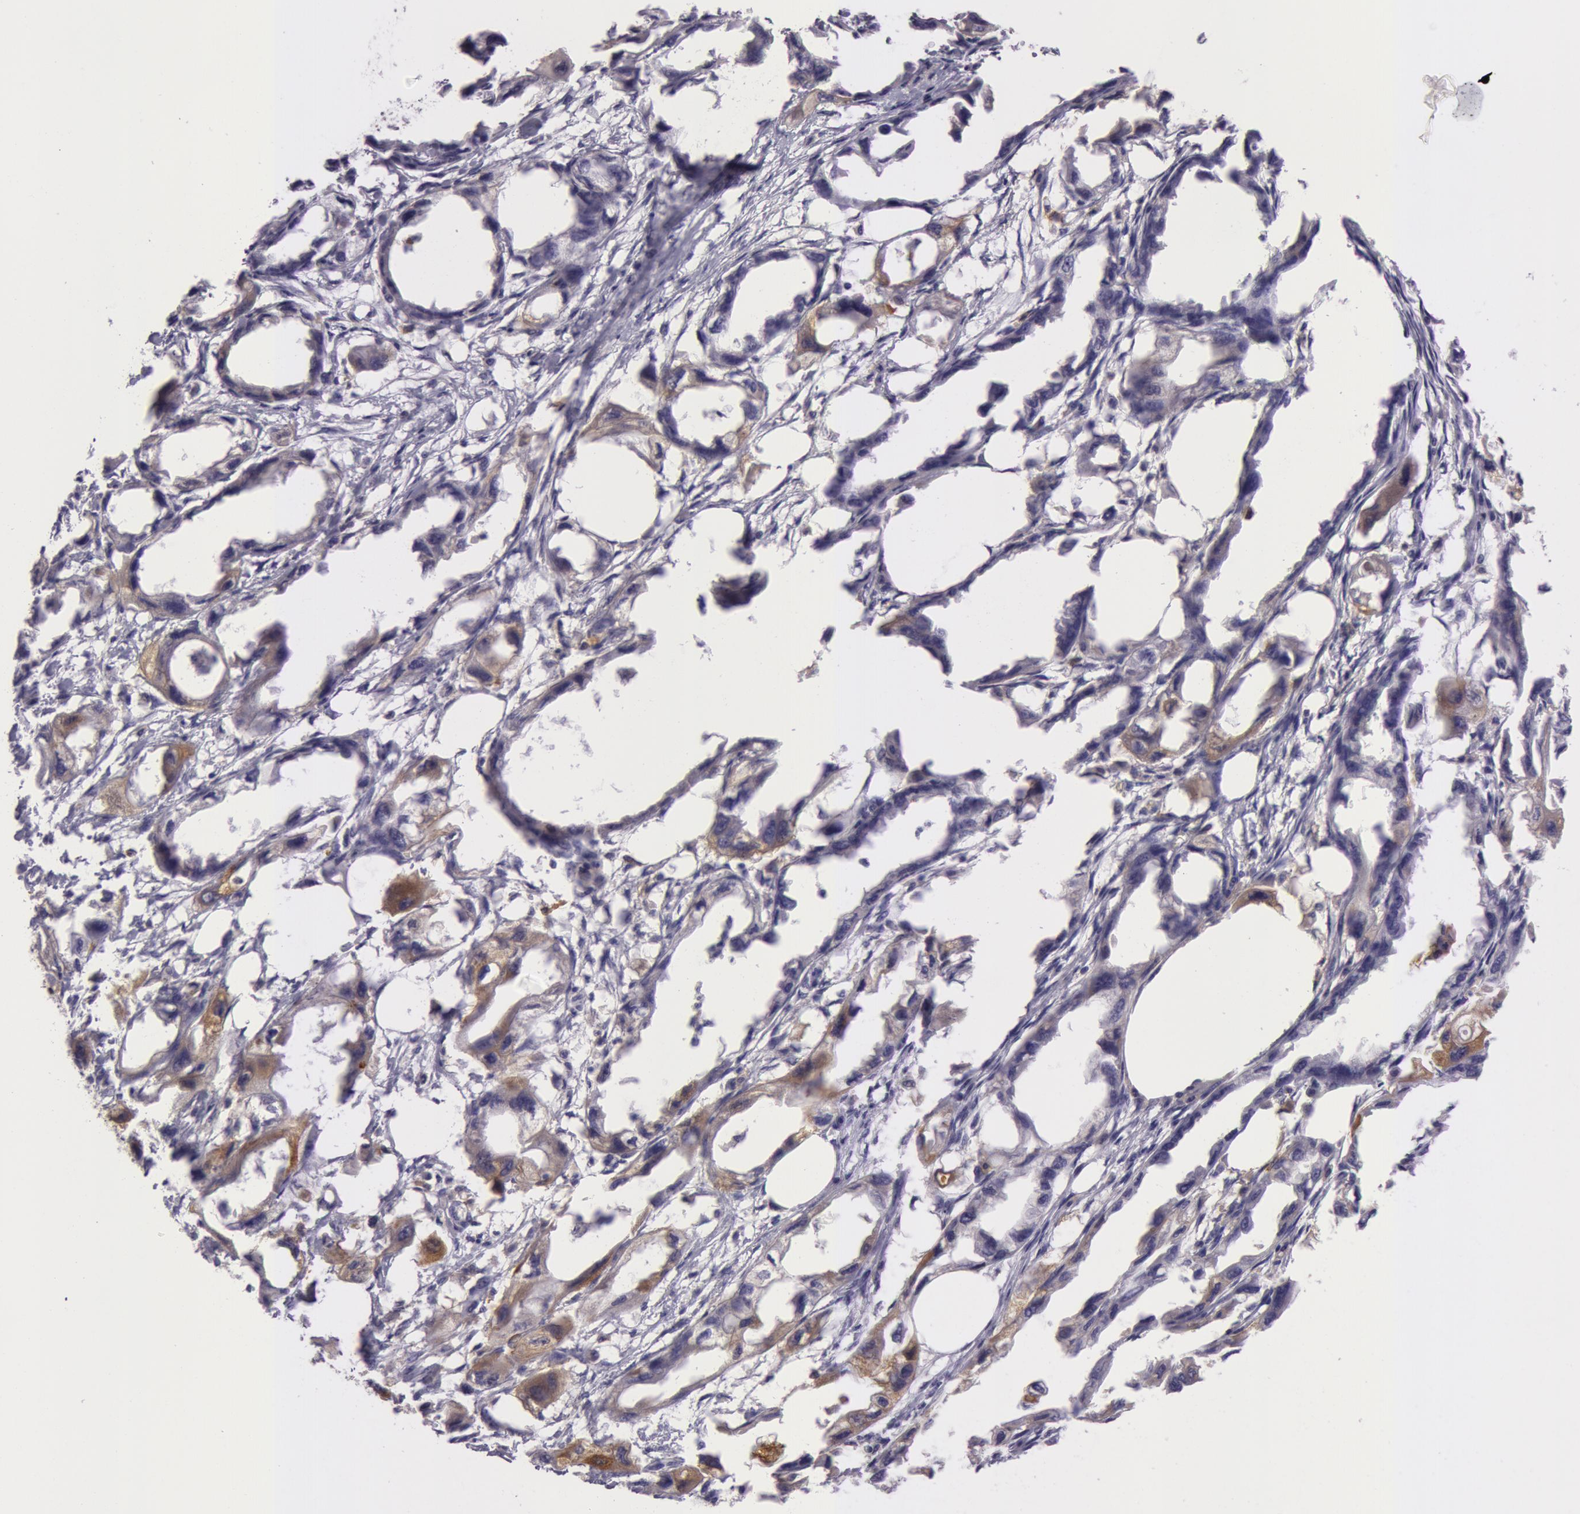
{"staining": {"intensity": "weak", "quantity": ">75%", "location": "cytoplasmic/membranous"}, "tissue": "endometrial cancer", "cell_type": "Tumor cells", "image_type": "cancer", "snomed": [{"axis": "morphology", "description": "Adenocarcinoma, NOS"}, {"axis": "topography", "description": "Endometrium"}], "caption": "Protein analysis of endometrial cancer tissue shows weak cytoplasmic/membranous staining in about >75% of tumor cells.", "gene": "LY75", "patient": {"sex": "female", "age": 67}}